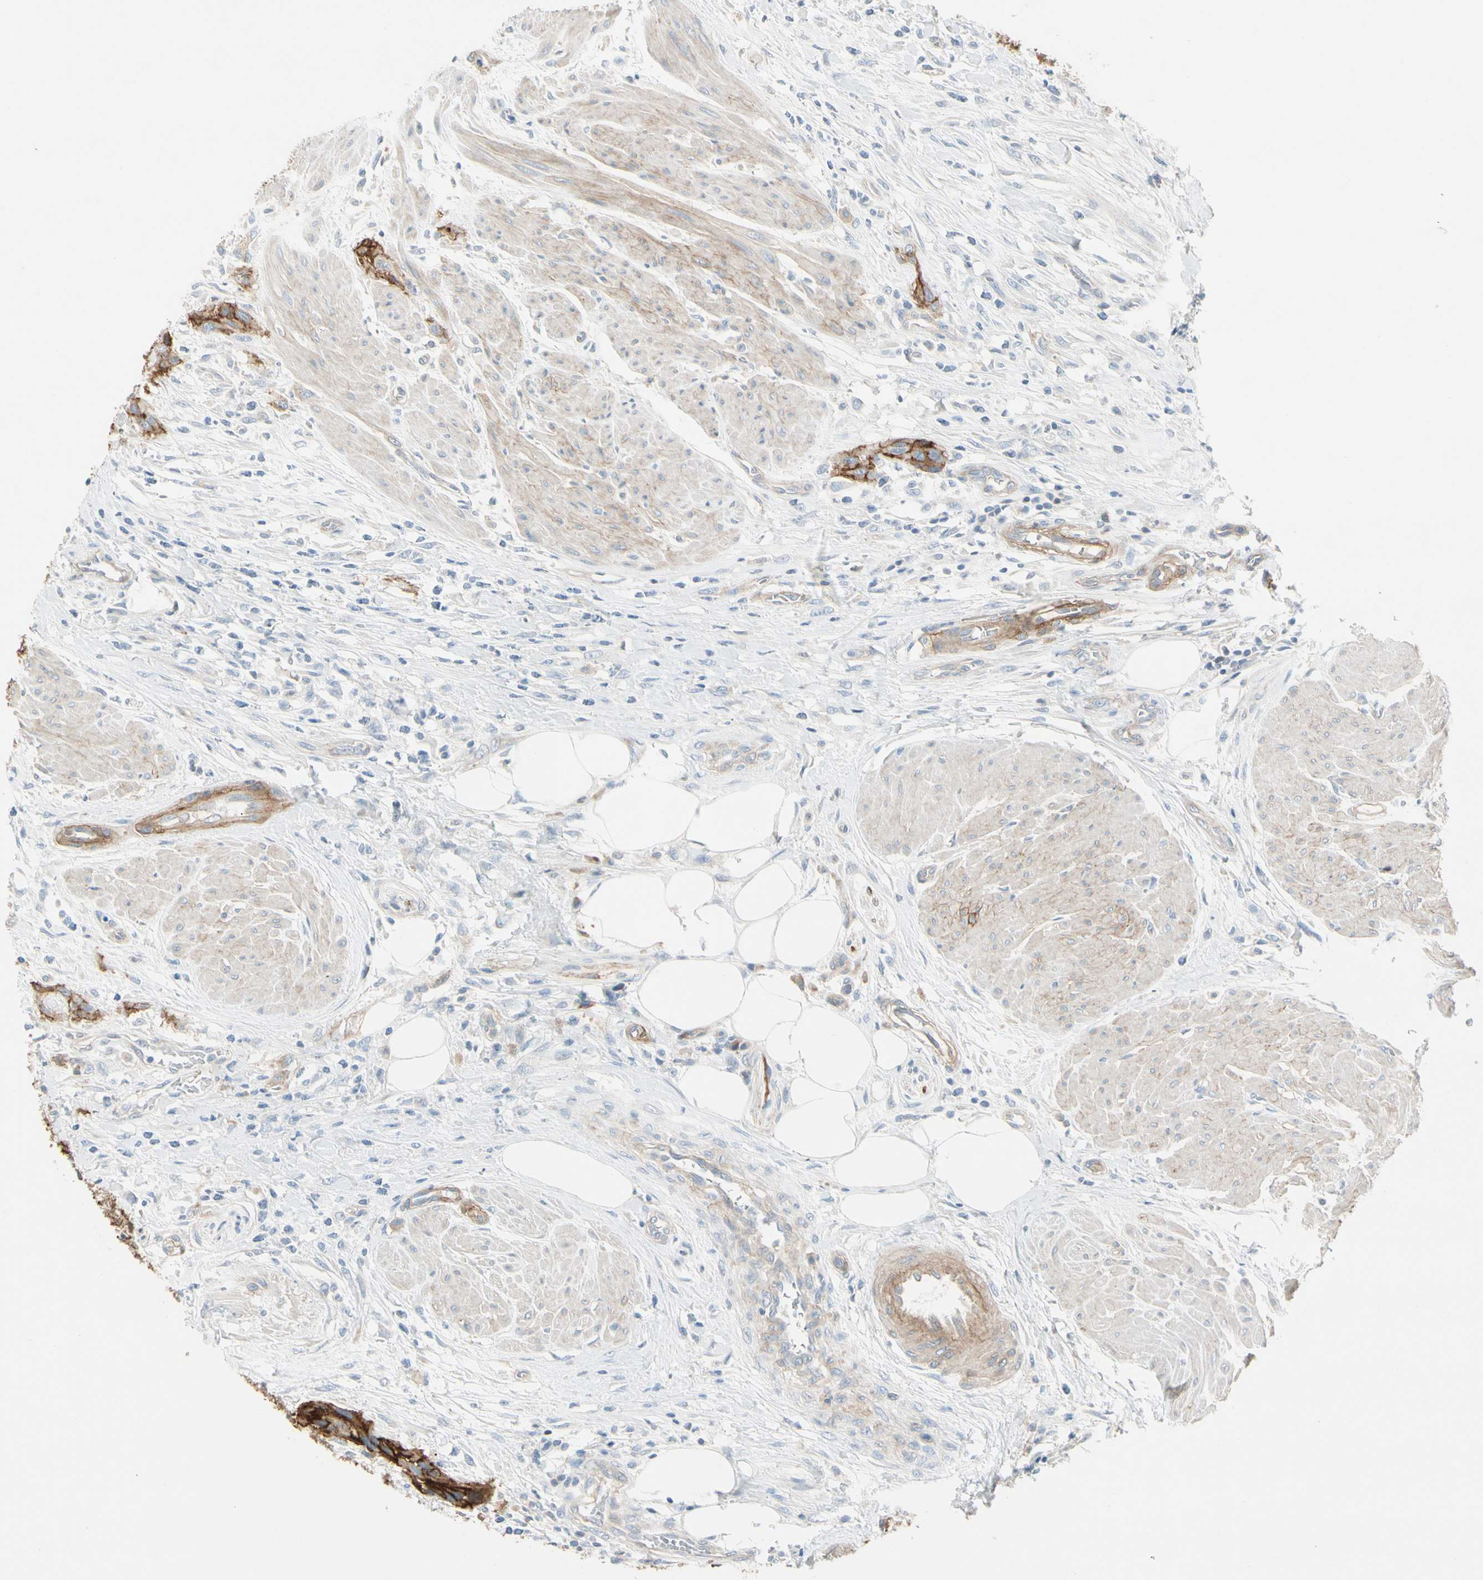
{"staining": {"intensity": "strong", "quantity": ">75%", "location": "cytoplasmic/membranous"}, "tissue": "urothelial cancer", "cell_type": "Tumor cells", "image_type": "cancer", "snomed": [{"axis": "morphology", "description": "Urothelial carcinoma, High grade"}, {"axis": "topography", "description": "Urinary bladder"}], "caption": "The histopathology image exhibits staining of urothelial cancer, revealing strong cytoplasmic/membranous protein expression (brown color) within tumor cells.", "gene": "ITGA3", "patient": {"sex": "male", "age": 35}}